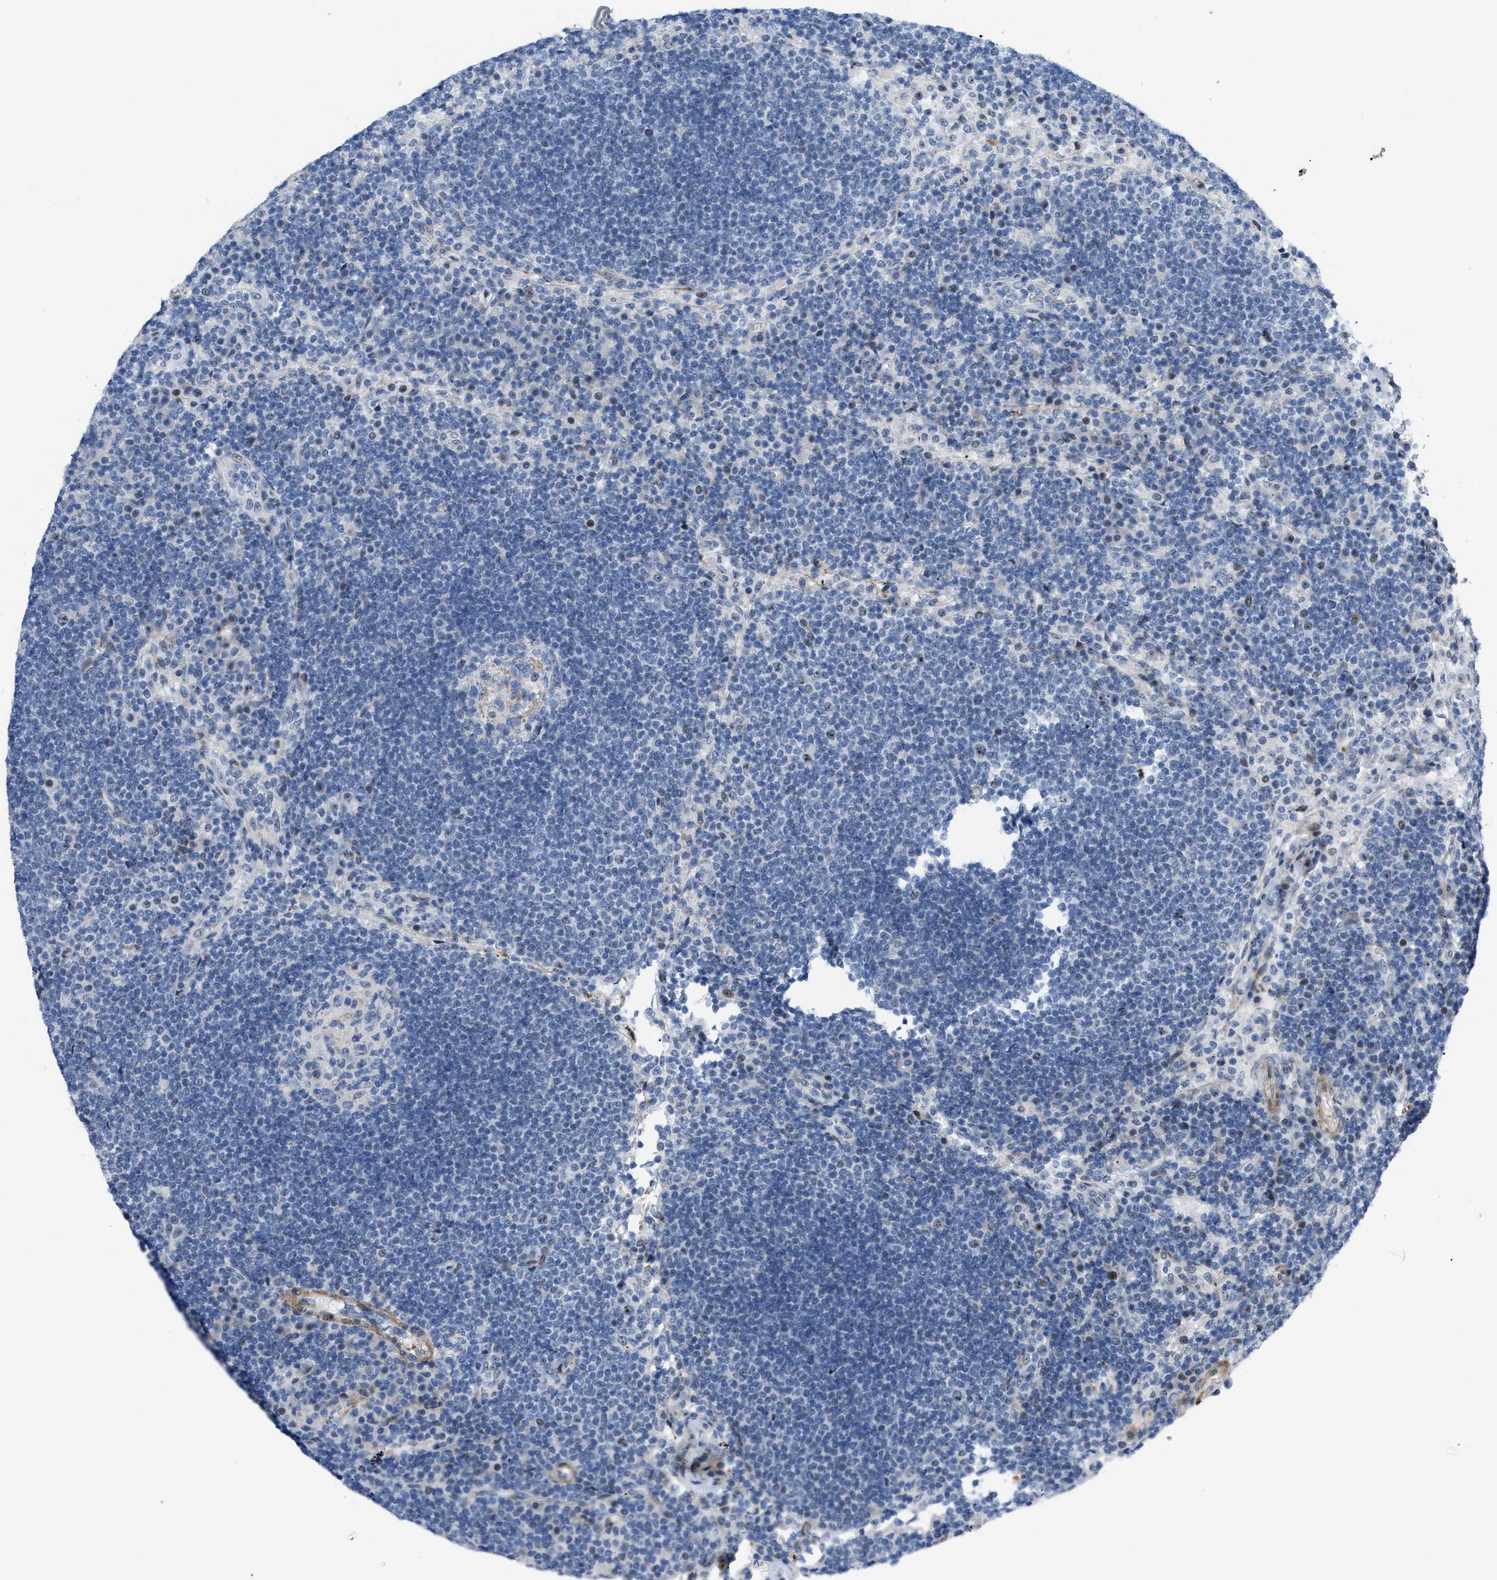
{"staining": {"intensity": "negative", "quantity": "none", "location": "none"}, "tissue": "lymph node", "cell_type": "Germinal center cells", "image_type": "normal", "snomed": [{"axis": "morphology", "description": "Normal tissue, NOS"}, {"axis": "topography", "description": "Lymph node"}], "caption": "High magnification brightfield microscopy of normal lymph node stained with DAB (3,3'-diaminobenzidine) (brown) and counterstained with hematoxylin (blue): germinal center cells show no significant expression.", "gene": "POLR1F", "patient": {"sex": "female", "age": 53}}